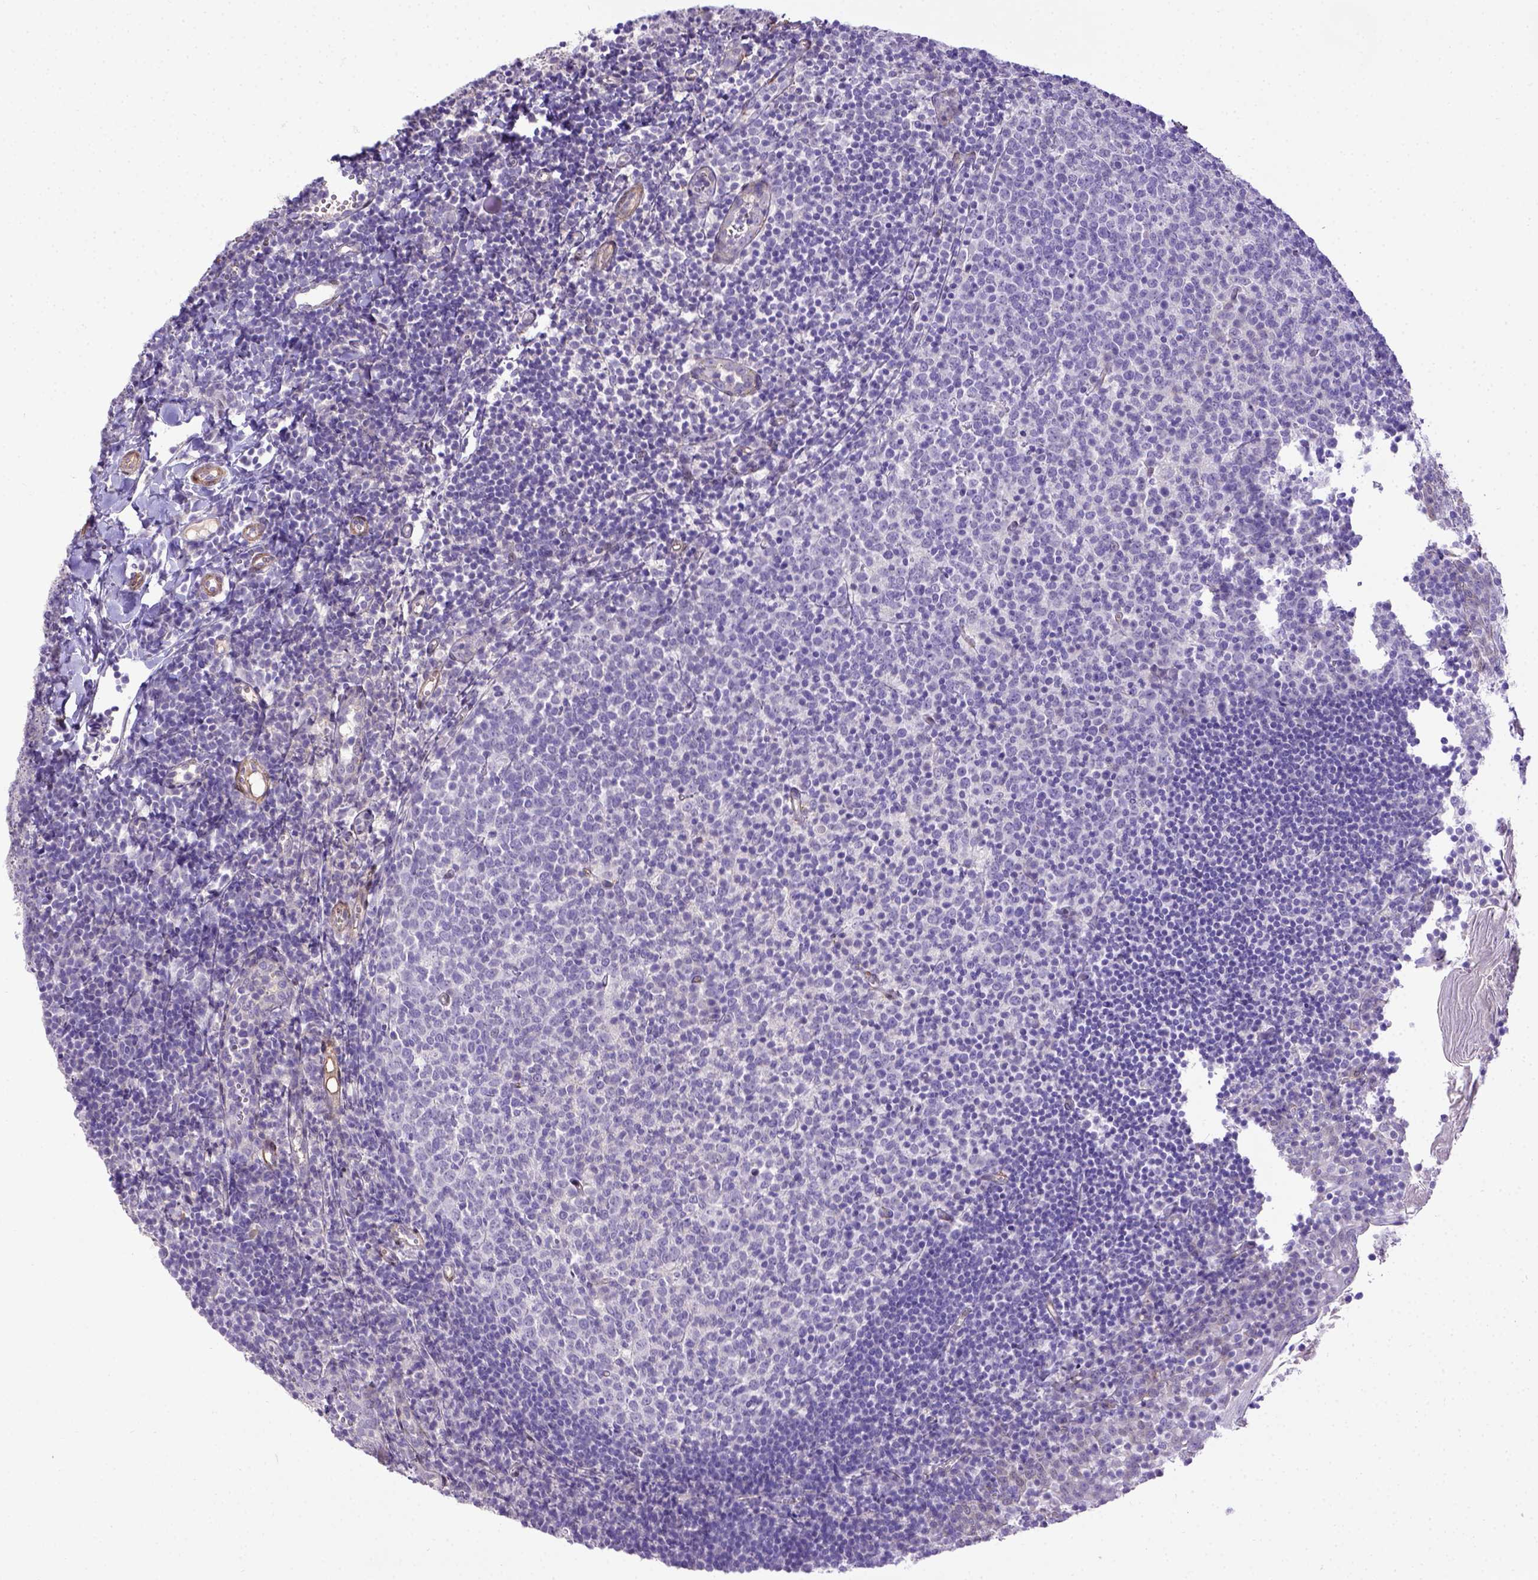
{"staining": {"intensity": "negative", "quantity": "none", "location": "none"}, "tissue": "lymph node", "cell_type": "Germinal center cells", "image_type": "normal", "snomed": [{"axis": "morphology", "description": "Normal tissue, NOS"}, {"axis": "topography", "description": "Lymph node"}], "caption": "A high-resolution photomicrograph shows immunohistochemistry (IHC) staining of unremarkable lymph node, which shows no significant expression in germinal center cells.", "gene": "BTN1A1", "patient": {"sex": "female", "age": 21}}